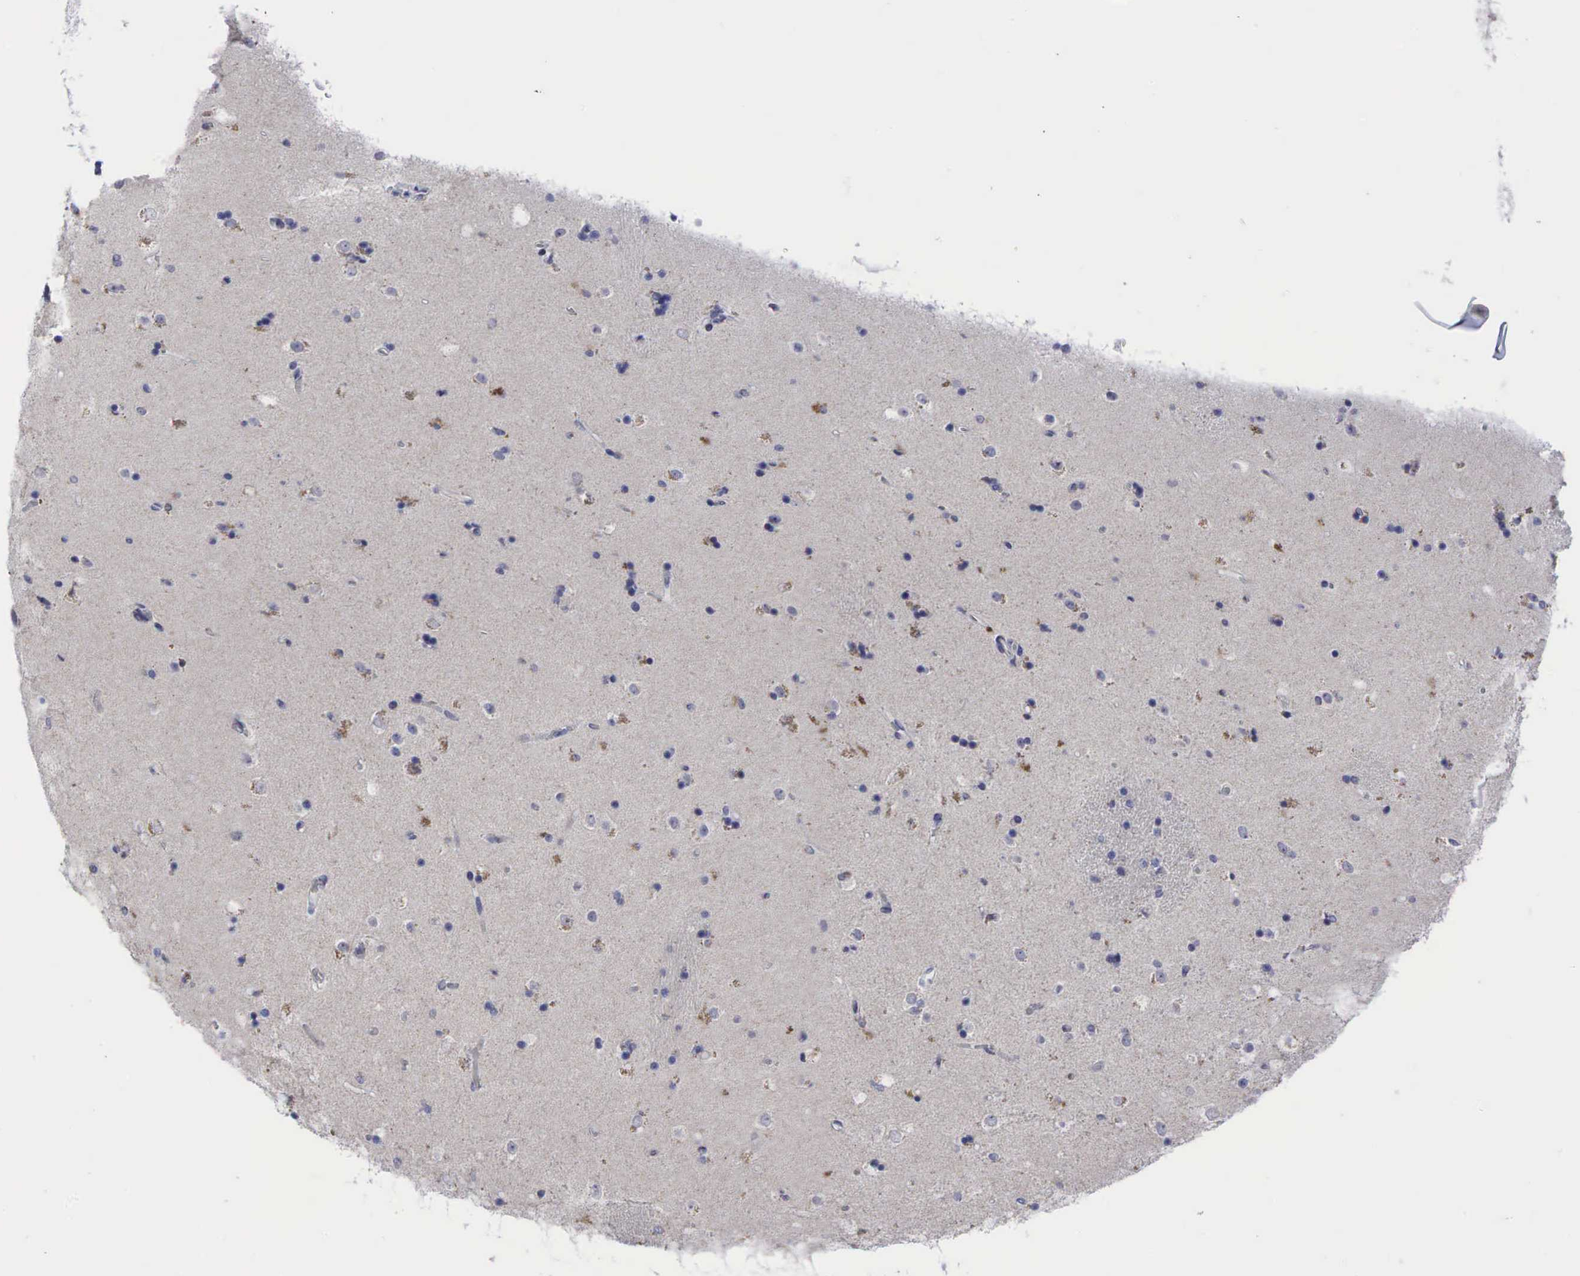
{"staining": {"intensity": "negative", "quantity": "none", "location": "none"}, "tissue": "caudate", "cell_type": "Glial cells", "image_type": "normal", "snomed": [{"axis": "morphology", "description": "Normal tissue, NOS"}, {"axis": "topography", "description": "Lateral ventricle wall"}], "caption": "DAB immunohistochemical staining of normal human caudate reveals no significant positivity in glial cells. (DAB (3,3'-diaminobenzidine) IHC with hematoxylin counter stain).", "gene": "CCND1", "patient": {"sex": "female", "age": 54}}